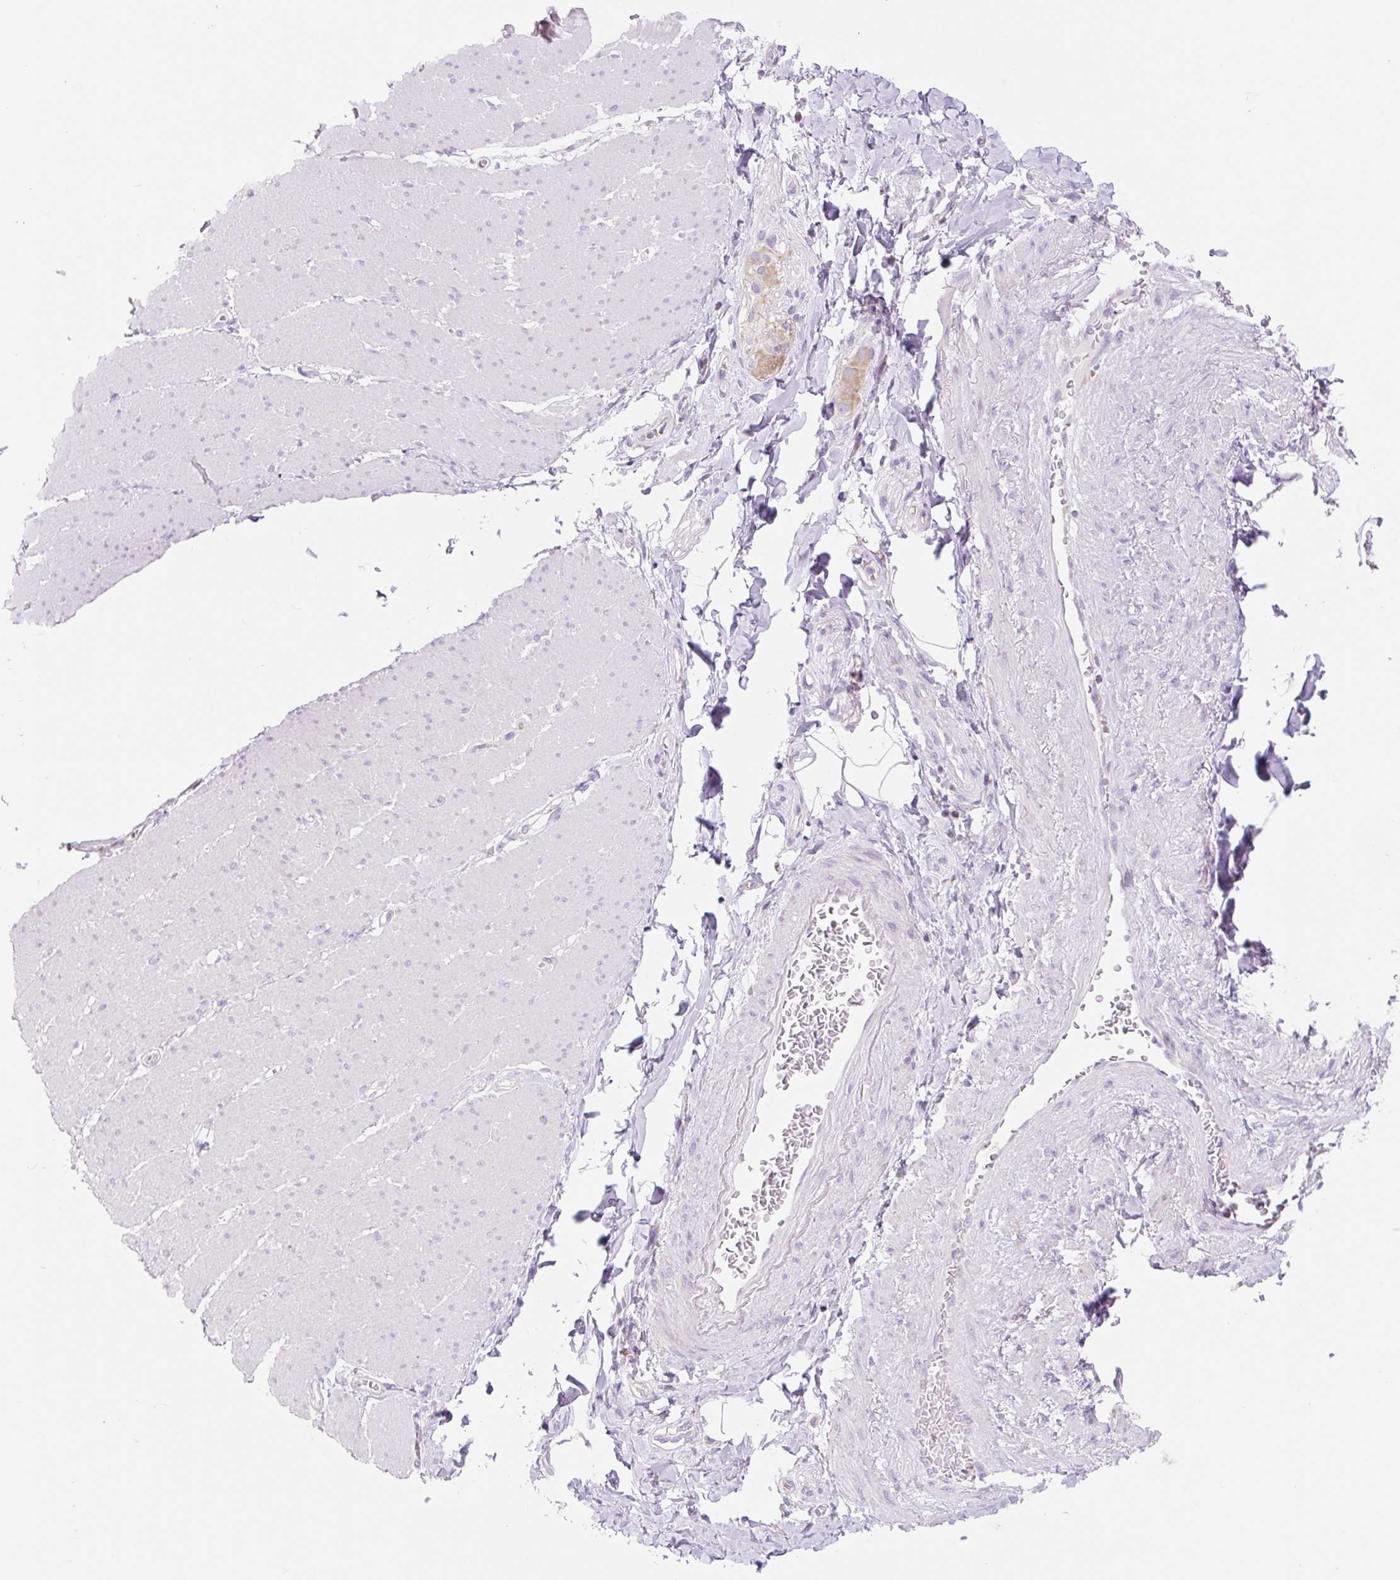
{"staining": {"intensity": "negative", "quantity": "none", "location": "none"}, "tissue": "smooth muscle", "cell_type": "Smooth muscle cells", "image_type": "normal", "snomed": [{"axis": "morphology", "description": "Normal tissue, NOS"}, {"axis": "topography", "description": "Smooth muscle"}, {"axis": "topography", "description": "Rectum"}], "caption": "Immunohistochemistry micrograph of normal smooth muscle: smooth muscle stained with DAB (3,3'-diaminobenzidine) exhibits no significant protein positivity in smooth muscle cells.", "gene": "FOCAD", "patient": {"sex": "male", "age": 53}}